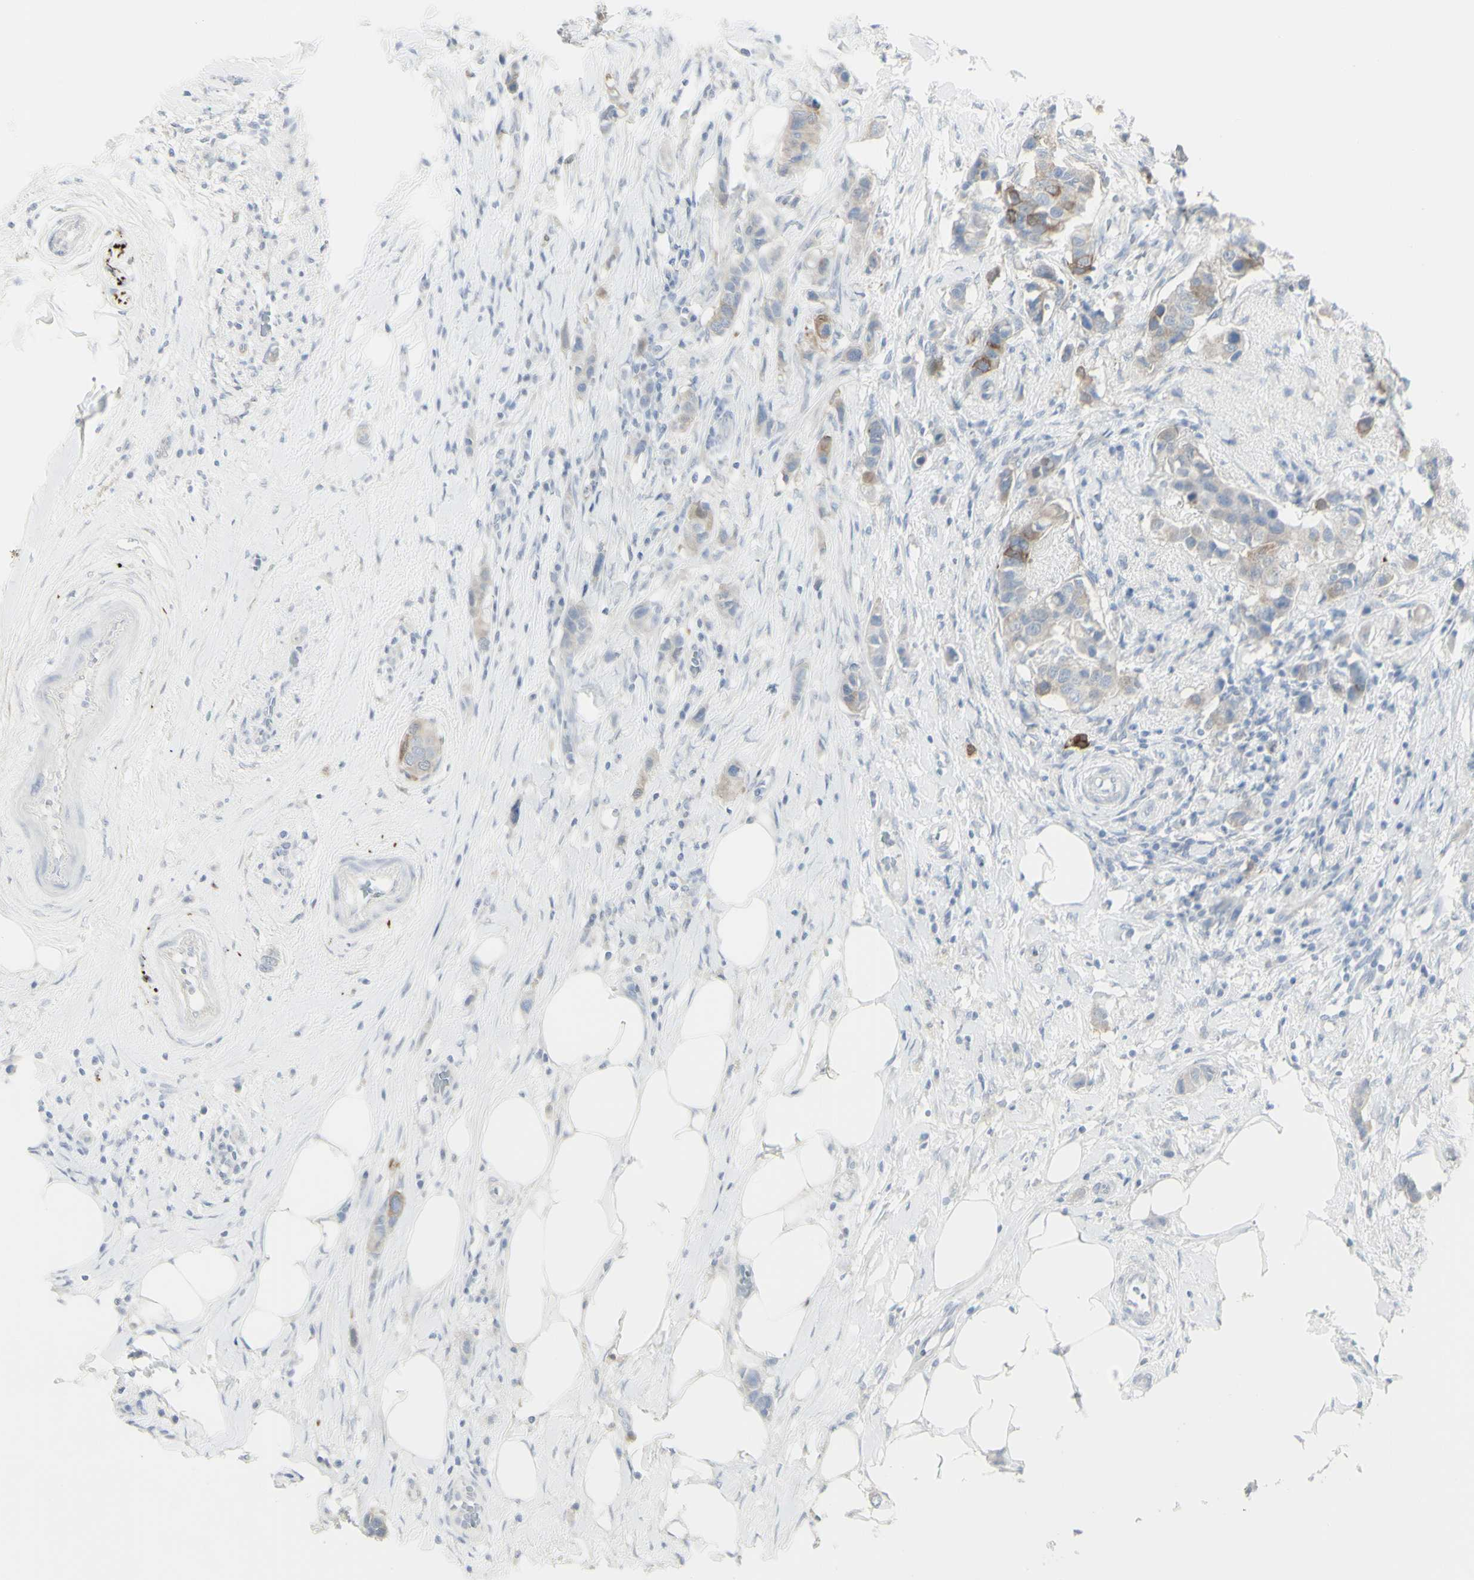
{"staining": {"intensity": "weak", "quantity": ">75%", "location": "cytoplasmic/membranous"}, "tissue": "breast cancer", "cell_type": "Tumor cells", "image_type": "cancer", "snomed": [{"axis": "morphology", "description": "Normal tissue, NOS"}, {"axis": "morphology", "description": "Duct carcinoma"}, {"axis": "topography", "description": "Breast"}], "caption": "A histopathology image of breast cancer (invasive ductal carcinoma) stained for a protein reveals weak cytoplasmic/membranous brown staining in tumor cells. The staining was performed using DAB, with brown indicating positive protein expression. Nuclei are stained blue with hematoxylin.", "gene": "ENSG00000198211", "patient": {"sex": "female", "age": 50}}